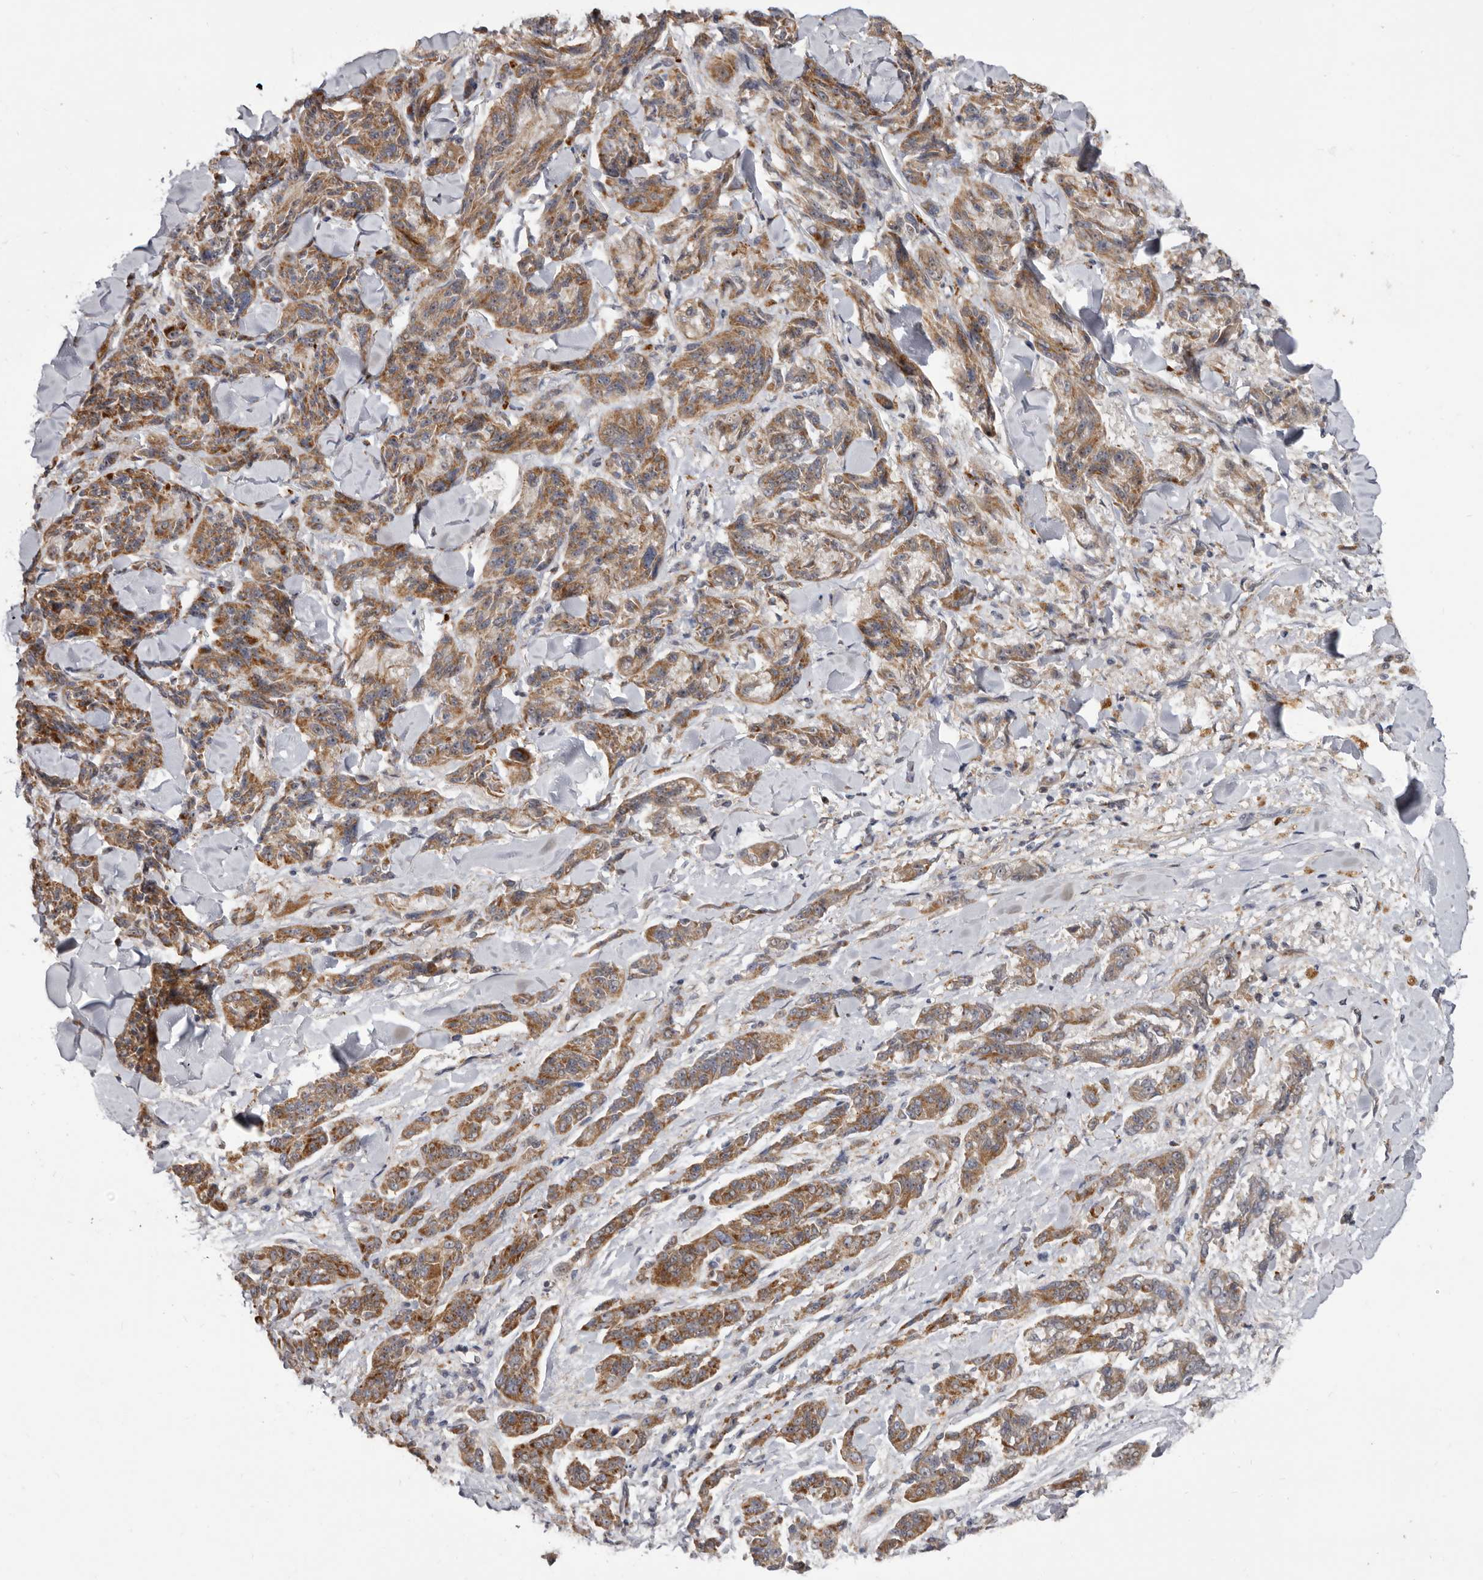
{"staining": {"intensity": "moderate", "quantity": ">75%", "location": "cytoplasmic/membranous"}, "tissue": "melanoma", "cell_type": "Tumor cells", "image_type": "cancer", "snomed": [{"axis": "morphology", "description": "Malignant melanoma, NOS"}, {"axis": "topography", "description": "Skin"}], "caption": "High-magnification brightfield microscopy of melanoma stained with DAB (3,3'-diaminobenzidine) (brown) and counterstained with hematoxylin (blue). tumor cells exhibit moderate cytoplasmic/membranous staining is identified in about>75% of cells. The protein of interest is stained brown, and the nuclei are stained in blue (DAB IHC with brightfield microscopy, high magnification).", "gene": "SMC4", "patient": {"sex": "male", "age": 53}}